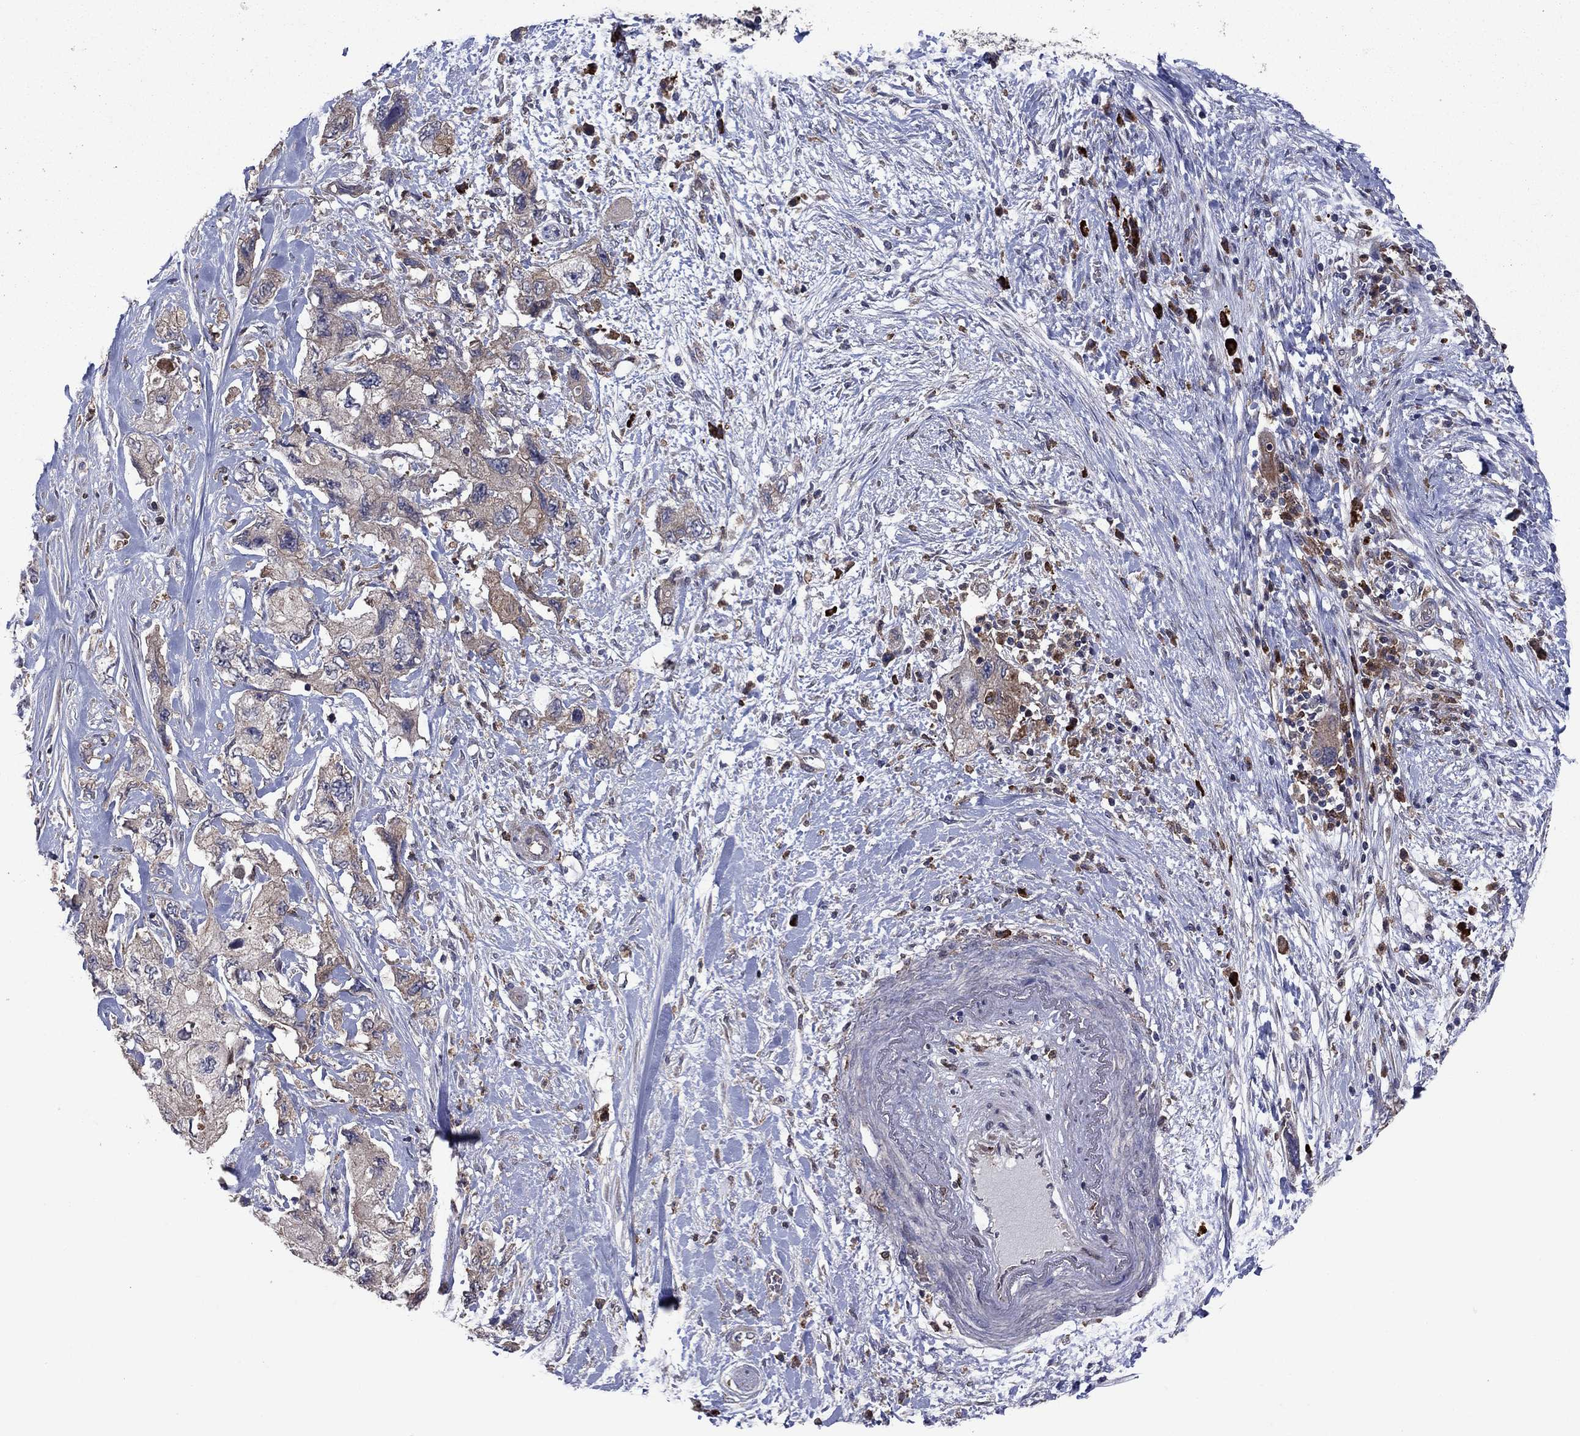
{"staining": {"intensity": "weak", "quantity": "25%-75%", "location": "cytoplasmic/membranous"}, "tissue": "pancreatic cancer", "cell_type": "Tumor cells", "image_type": "cancer", "snomed": [{"axis": "morphology", "description": "Adenocarcinoma, NOS"}, {"axis": "topography", "description": "Pancreas"}], "caption": "Protein analysis of adenocarcinoma (pancreatic) tissue exhibits weak cytoplasmic/membranous expression in about 25%-75% of tumor cells.", "gene": "MEA1", "patient": {"sex": "female", "age": 73}}